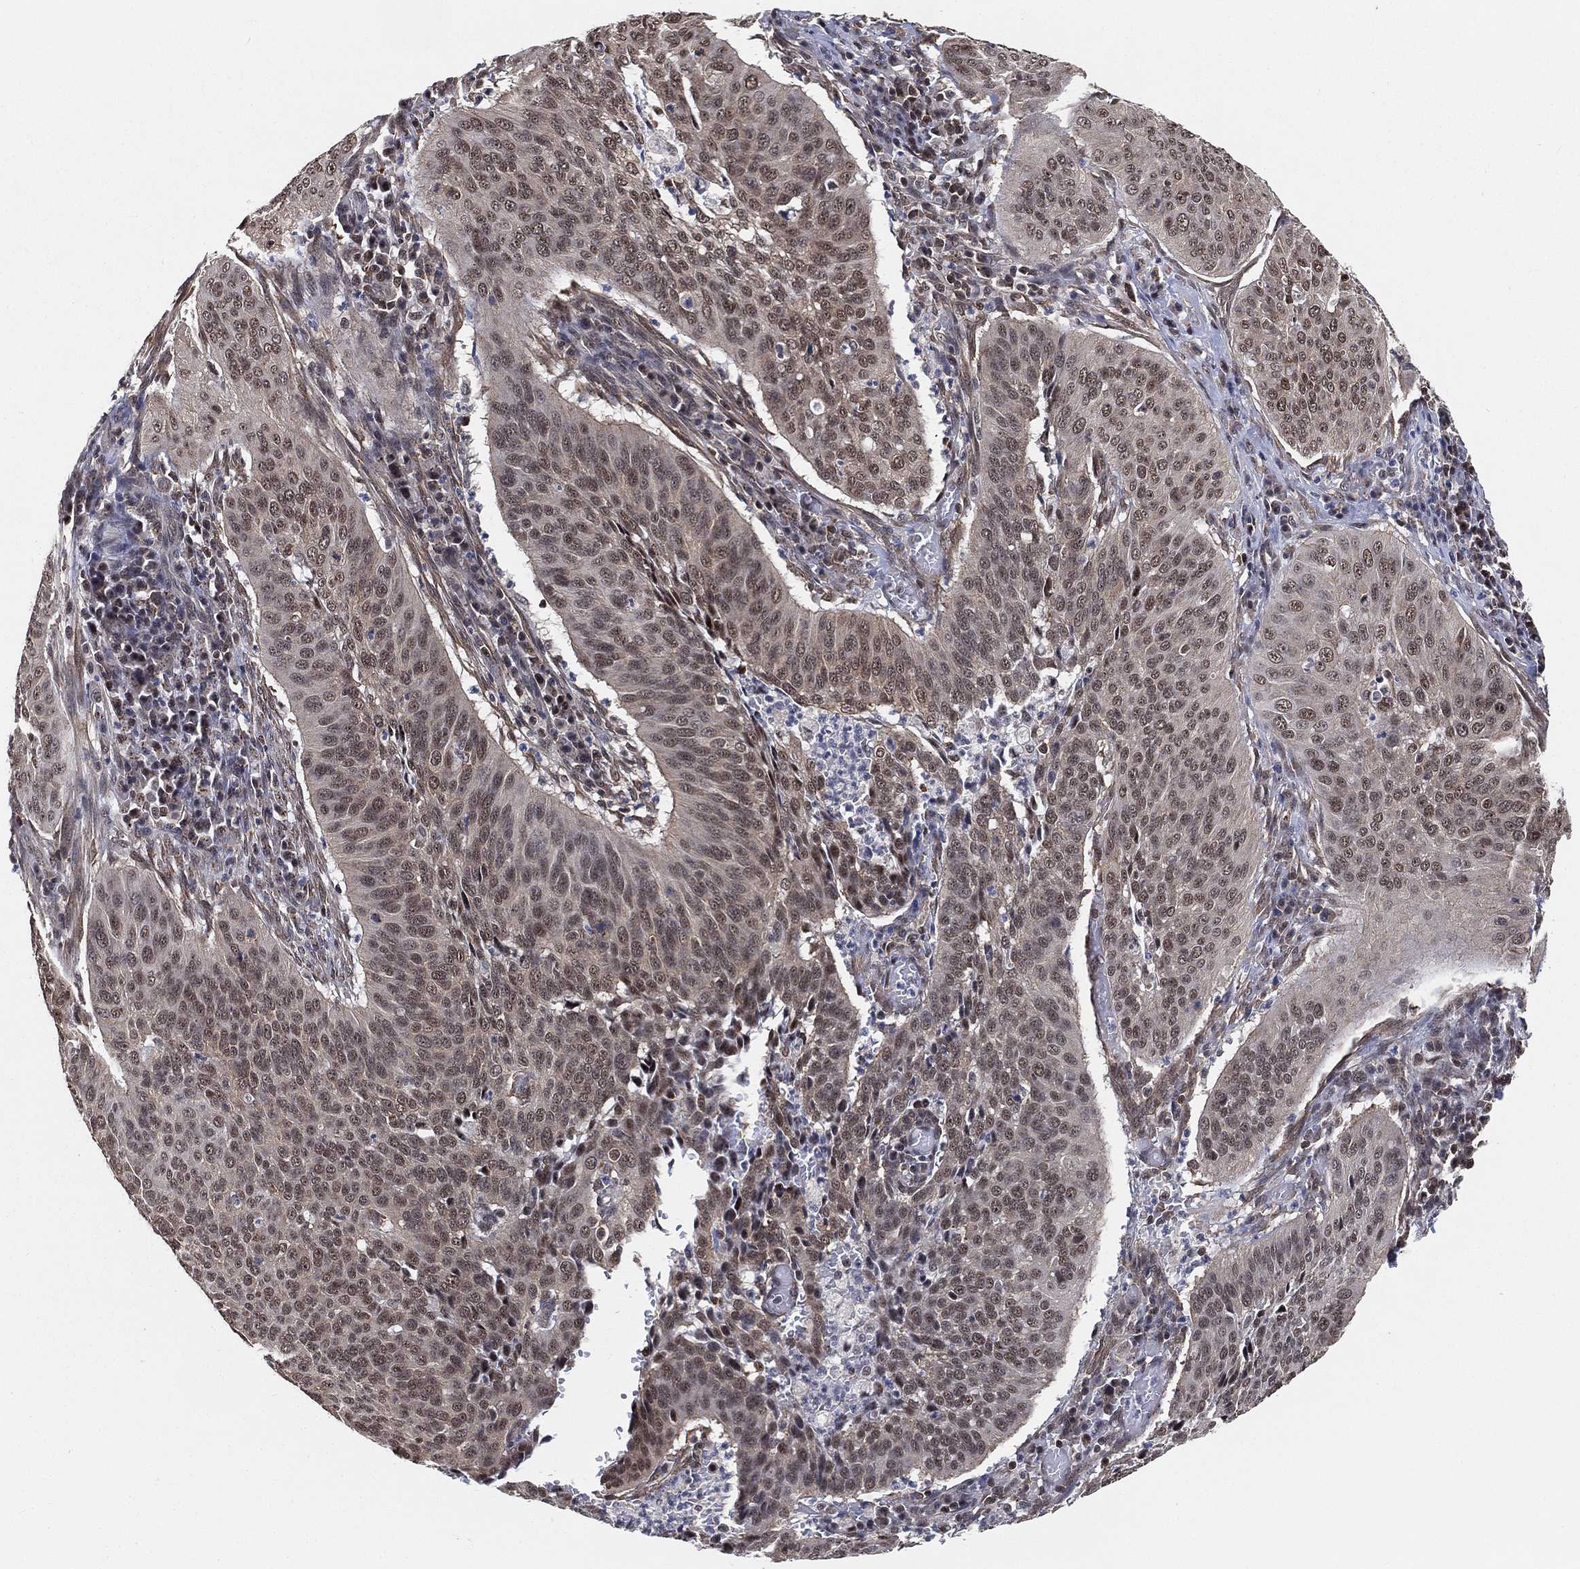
{"staining": {"intensity": "moderate", "quantity": "<25%", "location": "nuclear"}, "tissue": "cervical cancer", "cell_type": "Tumor cells", "image_type": "cancer", "snomed": [{"axis": "morphology", "description": "Normal tissue, NOS"}, {"axis": "morphology", "description": "Squamous cell carcinoma, NOS"}, {"axis": "topography", "description": "Cervix"}], "caption": "Immunohistochemistry (IHC) image of human cervical squamous cell carcinoma stained for a protein (brown), which reveals low levels of moderate nuclear expression in about <25% of tumor cells.", "gene": "RSRC2", "patient": {"sex": "female", "age": 39}}